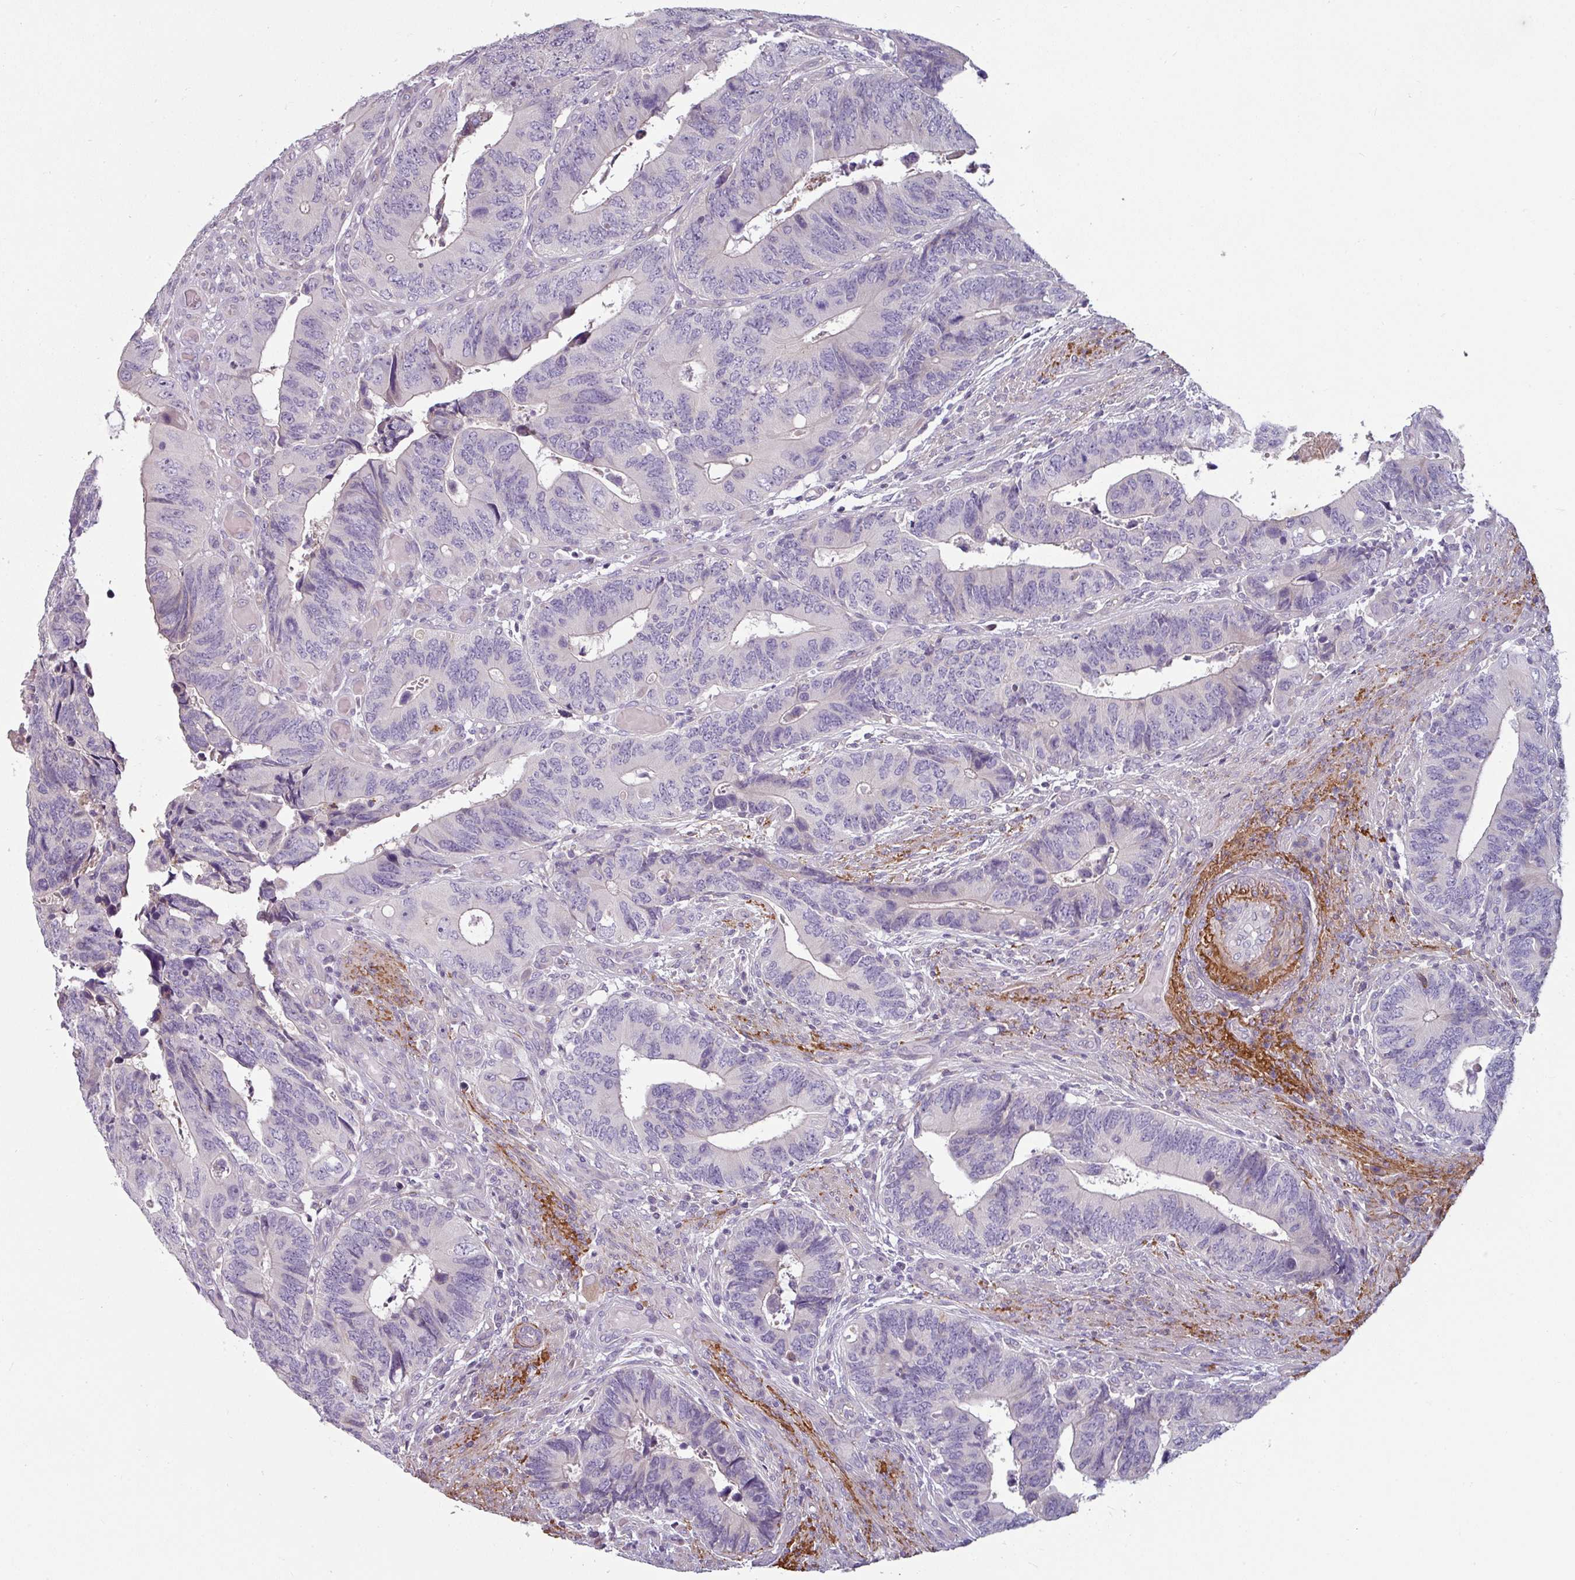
{"staining": {"intensity": "negative", "quantity": "none", "location": "none"}, "tissue": "colorectal cancer", "cell_type": "Tumor cells", "image_type": "cancer", "snomed": [{"axis": "morphology", "description": "Adenocarcinoma, NOS"}, {"axis": "topography", "description": "Colon"}], "caption": "Adenocarcinoma (colorectal) was stained to show a protein in brown. There is no significant staining in tumor cells.", "gene": "MTMR14", "patient": {"sex": "male", "age": 87}}